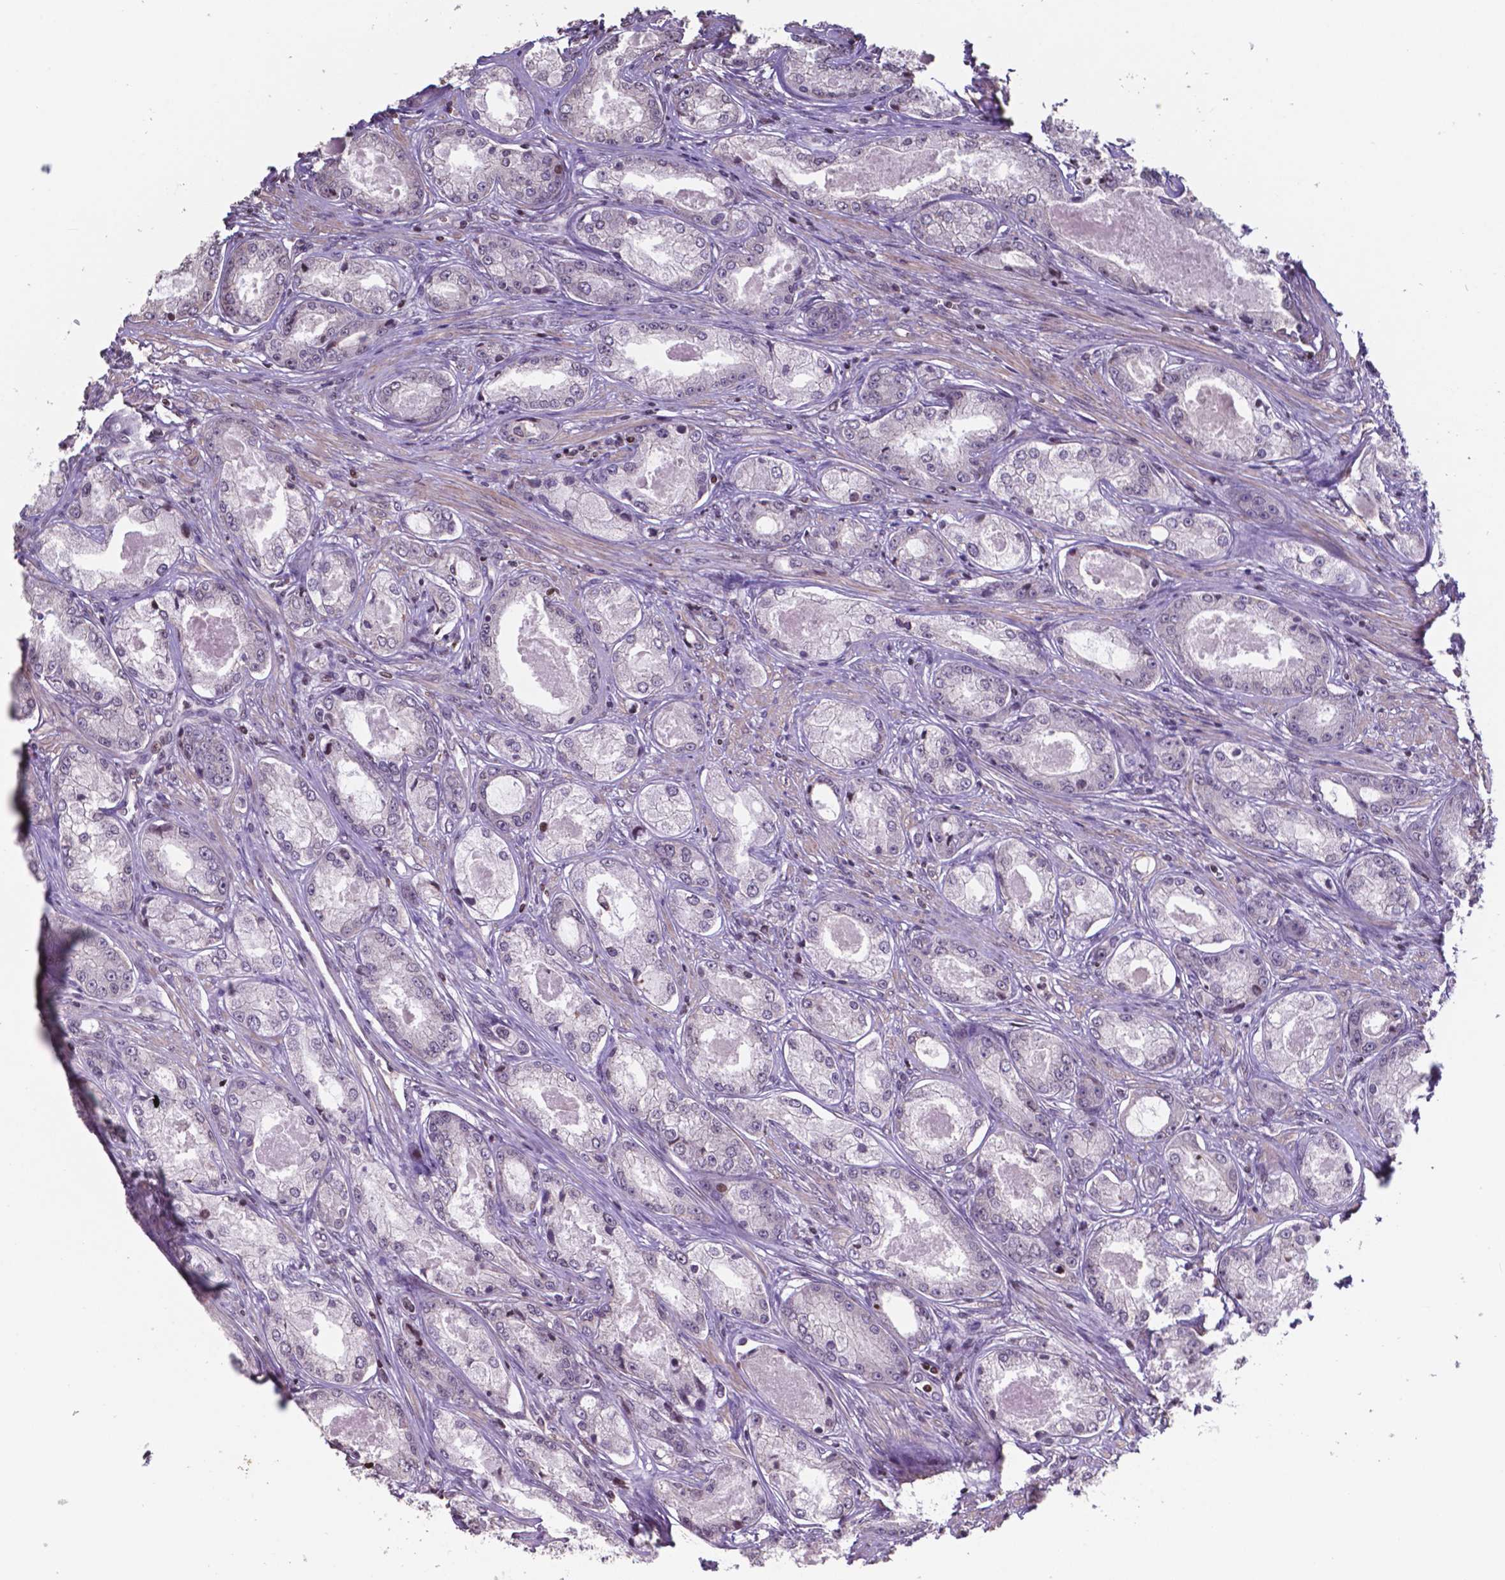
{"staining": {"intensity": "negative", "quantity": "none", "location": "none"}, "tissue": "prostate cancer", "cell_type": "Tumor cells", "image_type": "cancer", "snomed": [{"axis": "morphology", "description": "Adenocarcinoma, Low grade"}, {"axis": "topography", "description": "Prostate"}], "caption": "Immunohistochemical staining of prostate adenocarcinoma (low-grade) displays no significant positivity in tumor cells. (Stains: DAB IHC with hematoxylin counter stain, Microscopy: brightfield microscopy at high magnification).", "gene": "MLC1", "patient": {"sex": "male", "age": 68}}